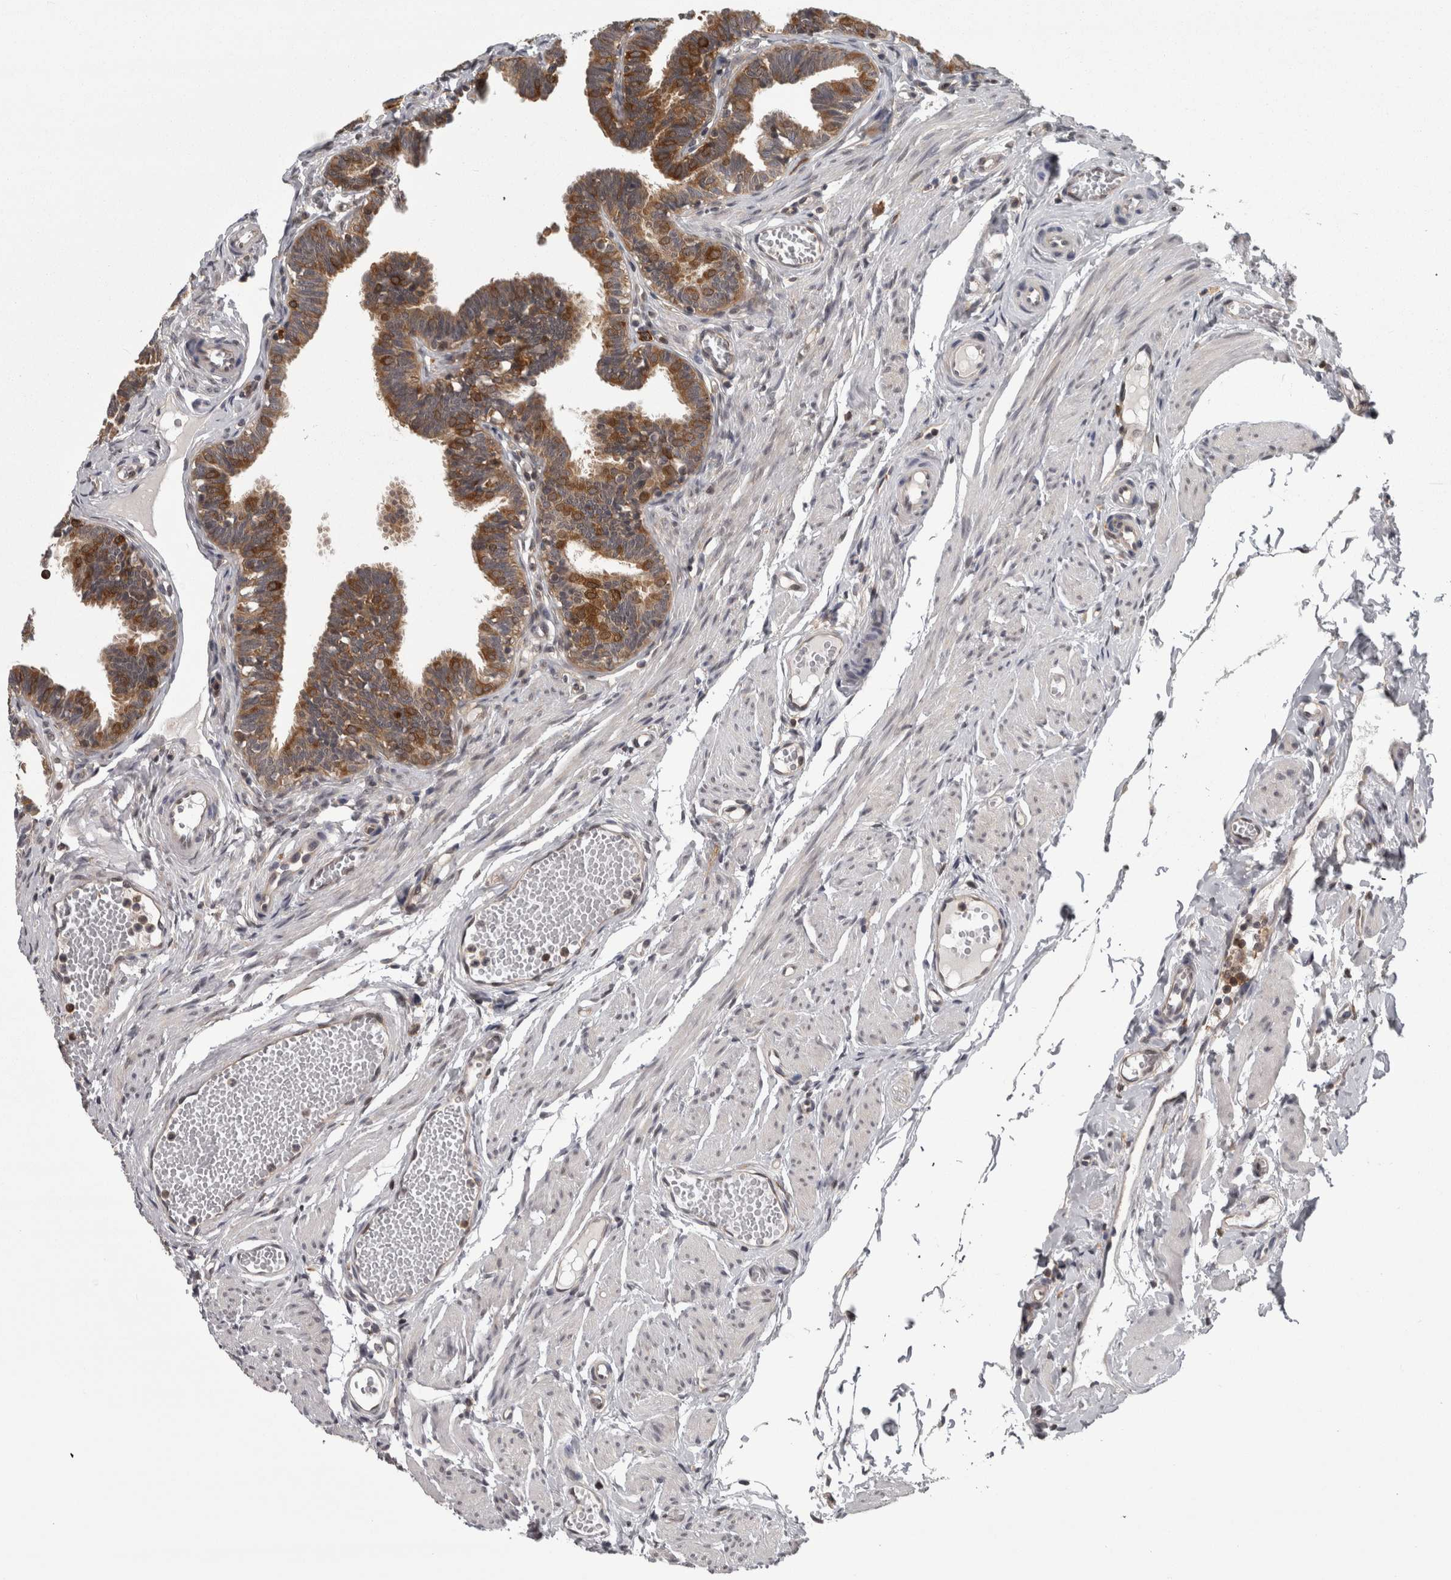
{"staining": {"intensity": "moderate", "quantity": ">75%", "location": "cytoplasmic/membranous"}, "tissue": "fallopian tube", "cell_type": "Glandular cells", "image_type": "normal", "snomed": [{"axis": "morphology", "description": "Normal tissue, NOS"}, {"axis": "topography", "description": "Fallopian tube"}, {"axis": "topography", "description": "Ovary"}], "caption": "Moderate cytoplasmic/membranous positivity for a protein is appreciated in about >75% of glandular cells of unremarkable fallopian tube using IHC.", "gene": "CACYBP", "patient": {"sex": "female", "age": 23}}